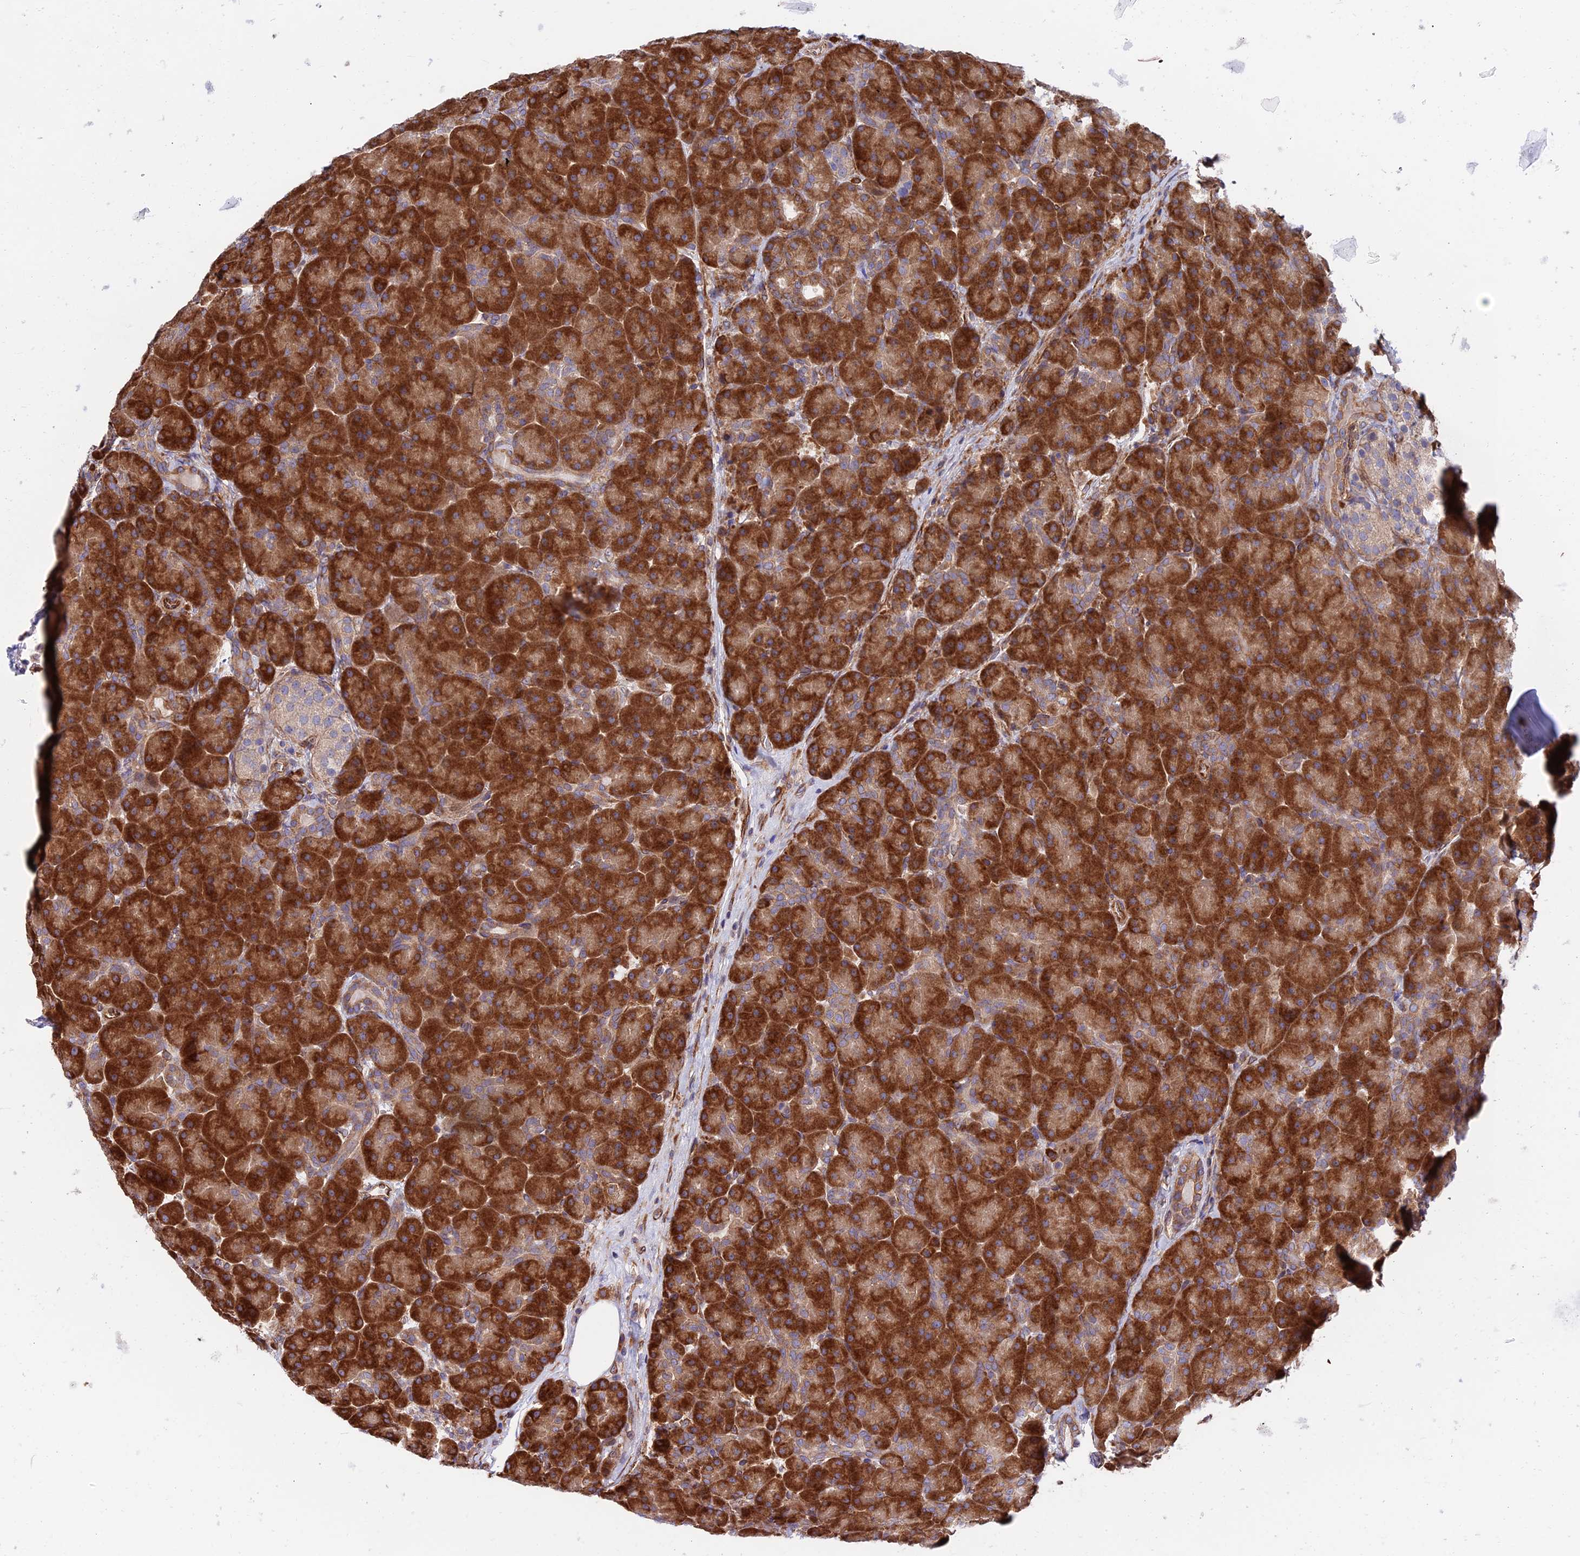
{"staining": {"intensity": "strong", "quantity": ">75%", "location": "cytoplasmic/membranous"}, "tissue": "pancreas", "cell_type": "Exocrine glandular cells", "image_type": "normal", "snomed": [{"axis": "morphology", "description": "Normal tissue, NOS"}, {"axis": "topography", "description": "Pancreas"}], "caption": "The photomicrograph displays a brown stain indicating the presence of a protein in the cytoplasmic/membranous of exocrine glandular cells in pancreas. The protein of interest is shown in brown color, while the nuclei are stained blue.", "gene": "EXOC3L4", "patient": {"sex": "male", "age": 66}}